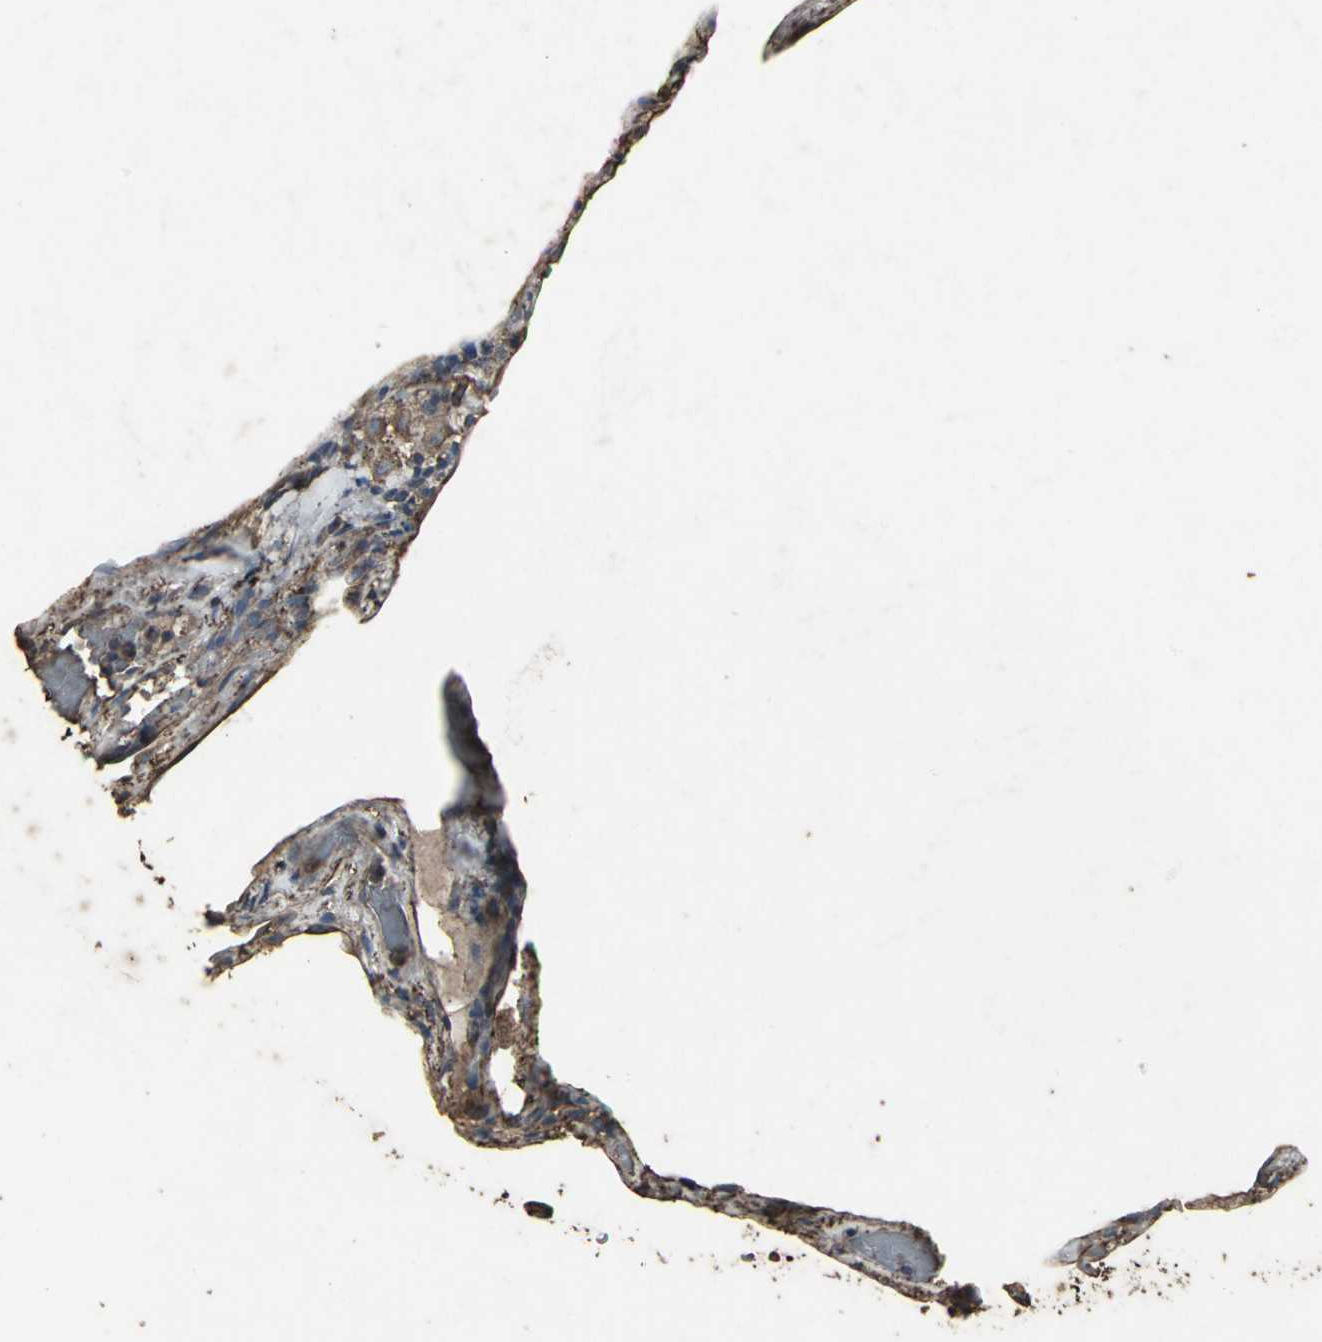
{"staining": {"intensity": "strong", "quantity": "25%-75%", "location": "cytoplasmic/membranous"}, "tissue": "lung", "cell_type": "Alveolar cells", "image_type": "normal", "snomed": [{"axis": "morphology", "description": "Normal tissue, NOS"}, {"axis": "topography", "description": "Lung"}], "caption": "Protein expression analysis of unremarkable human lung reveals strong cytoplasmic/membranous expression in approximately 25%-75% of alveolar cells. (DAB (3,3'-diaminobenzidine) IHC, brown staining for protein, blue staining for nuclei).", "gene": "CCR9", "patient": {"sex": "male", "age": 59}}